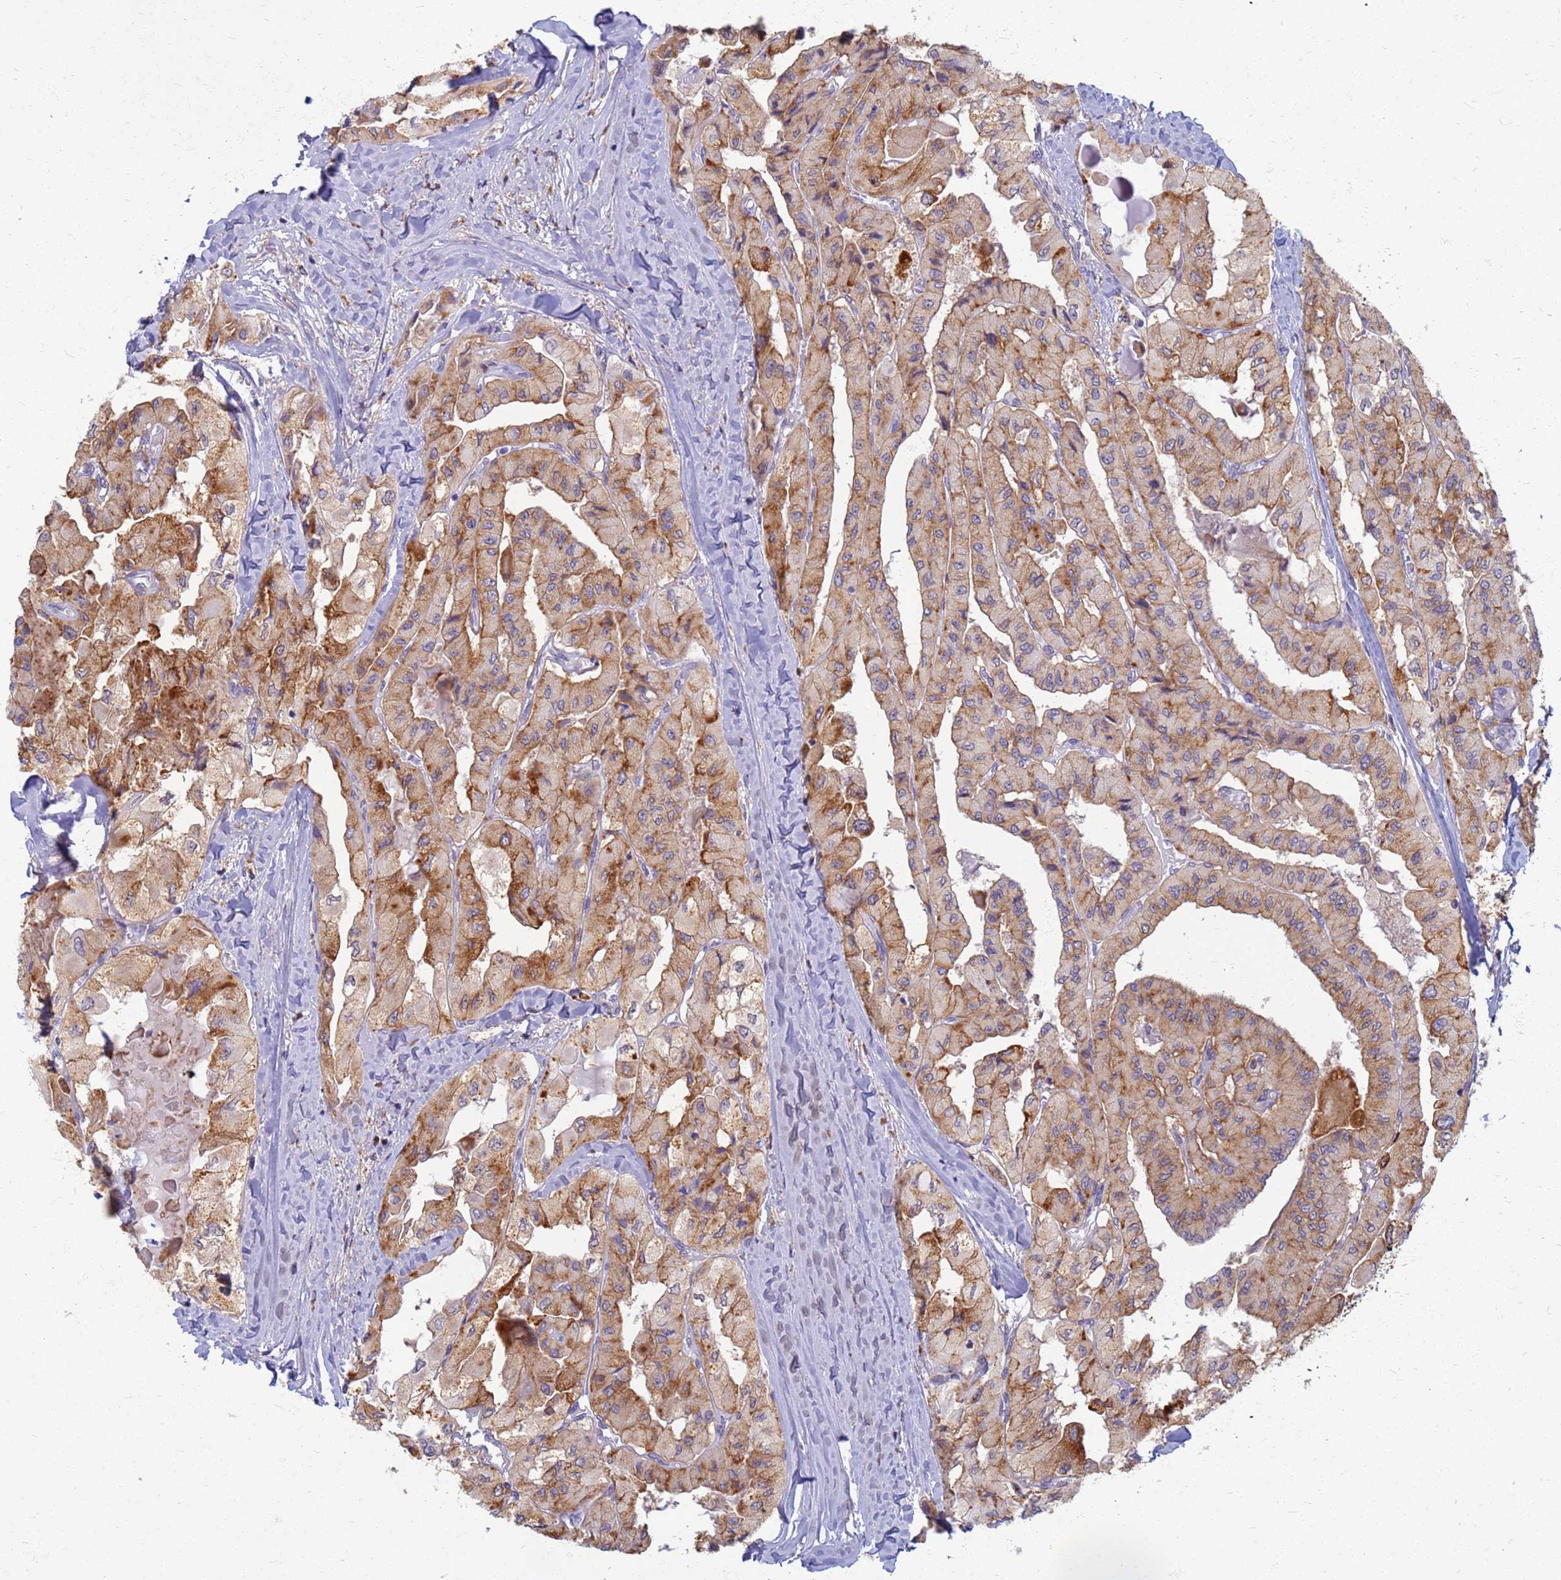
{"staining": {"intensity": "moderate", "quantity": ">75%", "location": "cytoplasmic/membranous"}, "tissue": "thyroid cancer", "cell_type": "Tumor cells", "image_type": "cancer", "snomed": [{"axis": "morphology", "description": "Normal tissue, NOS"}, {"axis": "morphology", "description": "Papillary adenocarcinoma, NOS"}, {"axis": "topography", "description": "Thyroid gland"}], "caption": "A medium amount of moderate cytoplasmic/membranous expression is seen in about >75% of tumor cells in thyroid papillary adenocarcinoma tissue. Ihc stains the protein of interest in brown and the nuclei are stained blue.", "gene": "ATP6V1E1", "patient": {"sex": "female", "age": 59}}